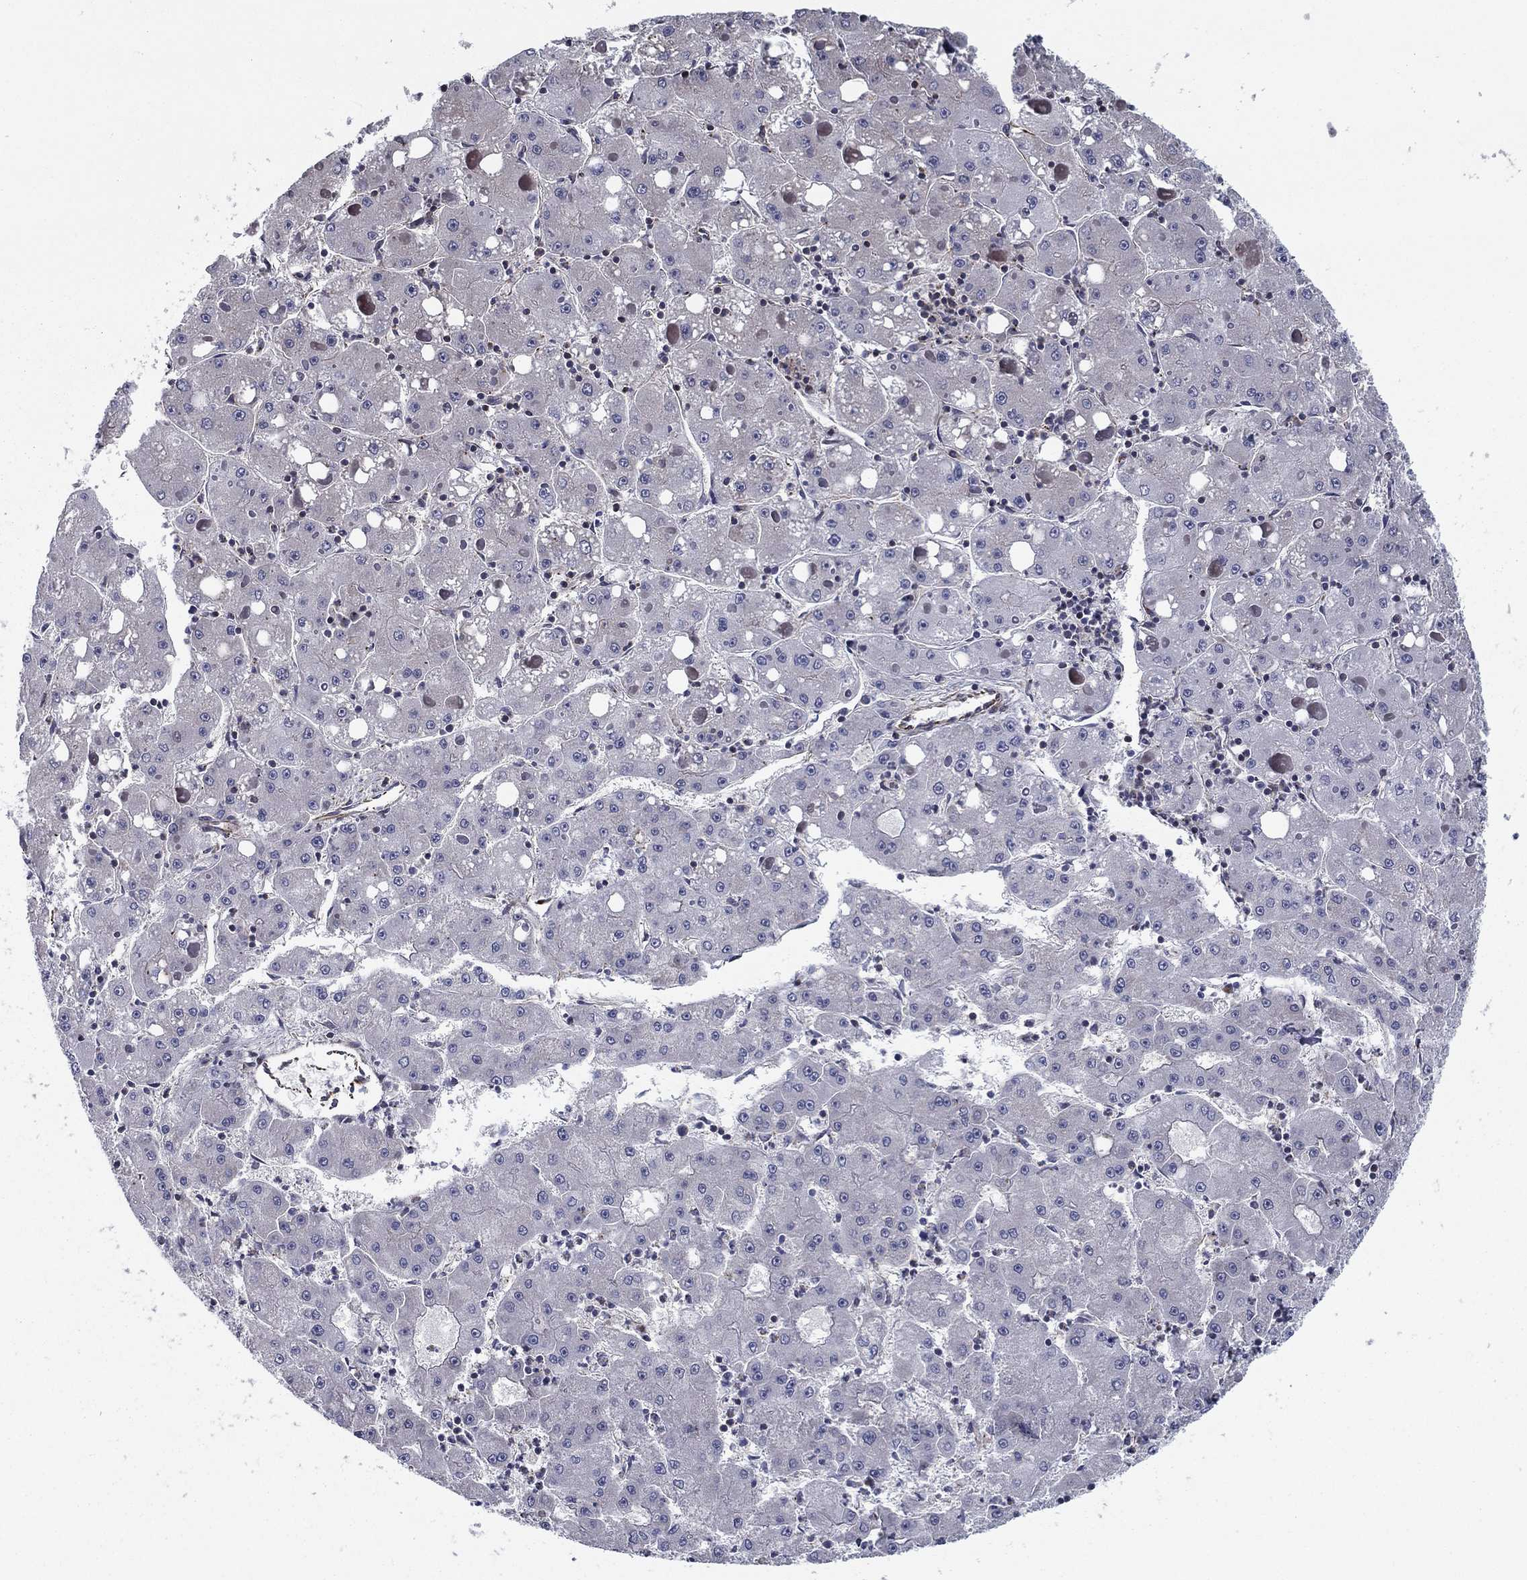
{"staining": {"intensity": "negative", "quantity": "none", "location": "none"}, "tissue": "liver cancer", "cell_type": "Tumor cells", "image_type": "cancer", "snomed": [{"axis": "morphology", "description": "Carcinoma, Hepatocellular, NOS"}, {"axis": "topography", "description": "Liver"}], "caption": "This is an IHC image of human liver hepatocellular carcinoma. There is no staining in tumor cells.", "gene": "CLSTN1", "patient": {"sex": "male", "age": 73}}